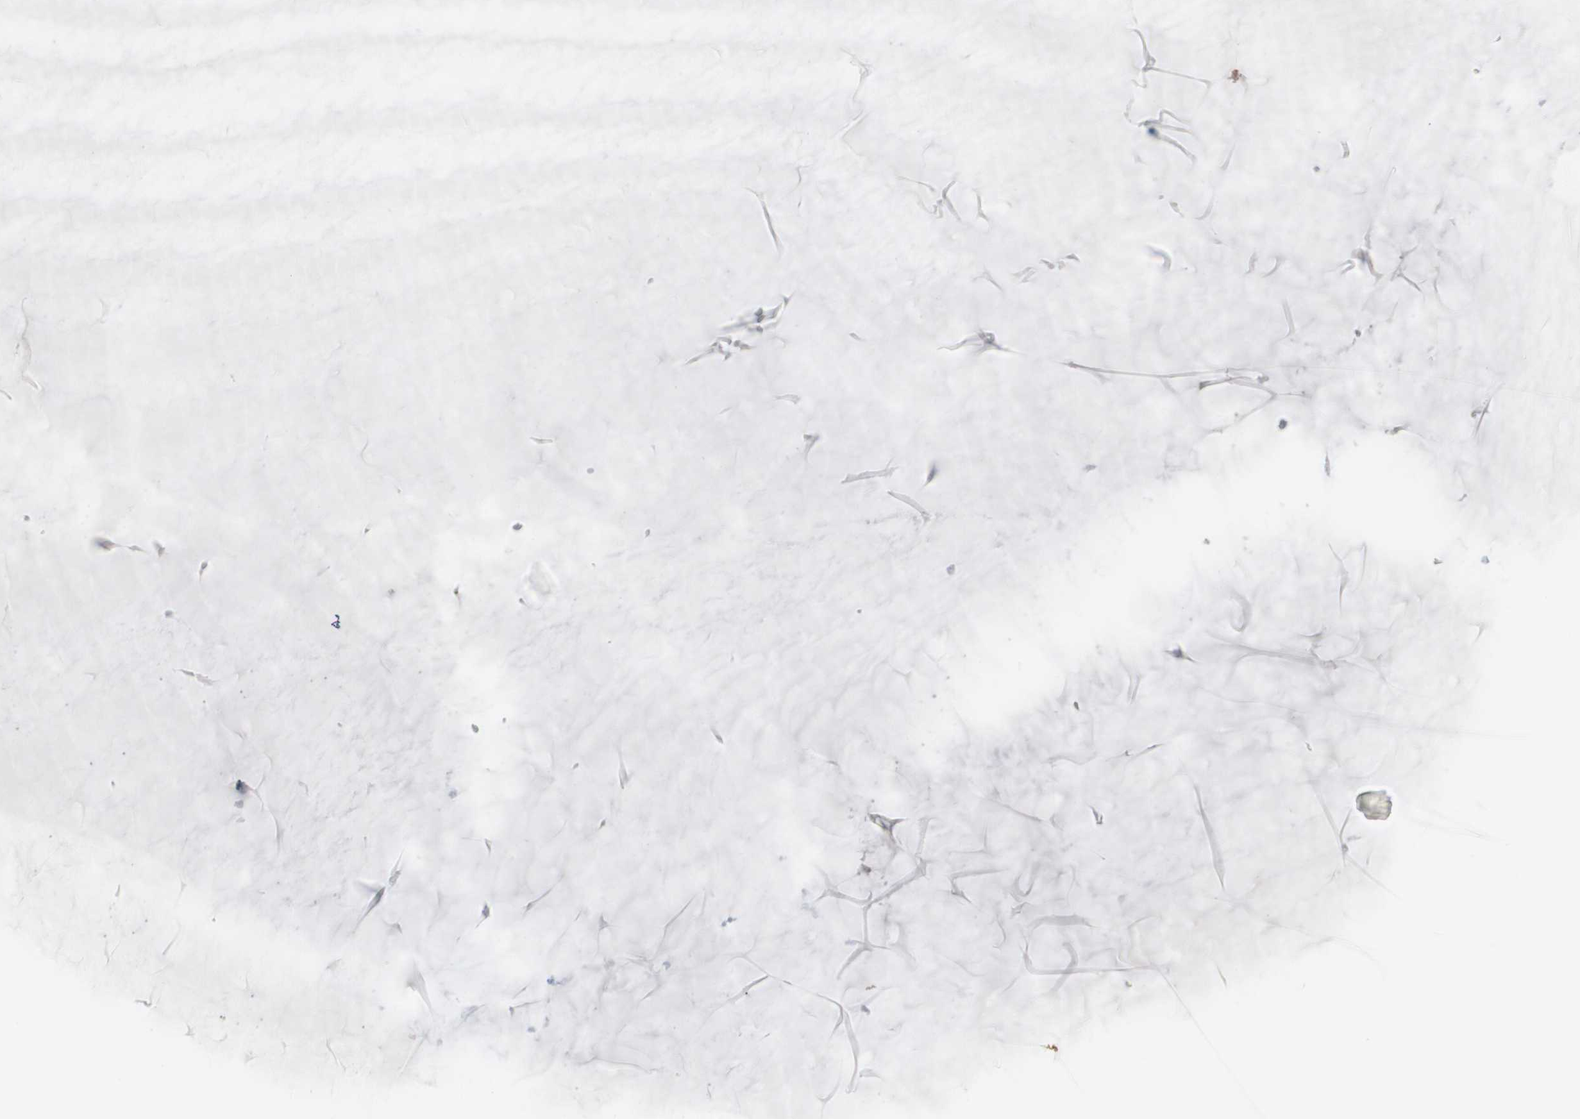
{"staining": {"intensity": "moderate", "quantity": ">75%", "location": "nuclear"}, "tissue": "cervix", "cell_type": "Glandular cells", "image_type": "normal", "snomed": [{"axis": "morphology", "description": "Normal tissue, NOS"}, {"axis": "topography", "description": "Cervix"}], "caption": "Immunohistochemistry (IHC) image of normal cervix stained for a protein (brown), which demonstrates medium levels of moderate nuclear expression in about >75% of glandular cells.", "gene": "PHTF2", "patient": {"sex": "female", "age": 39}}